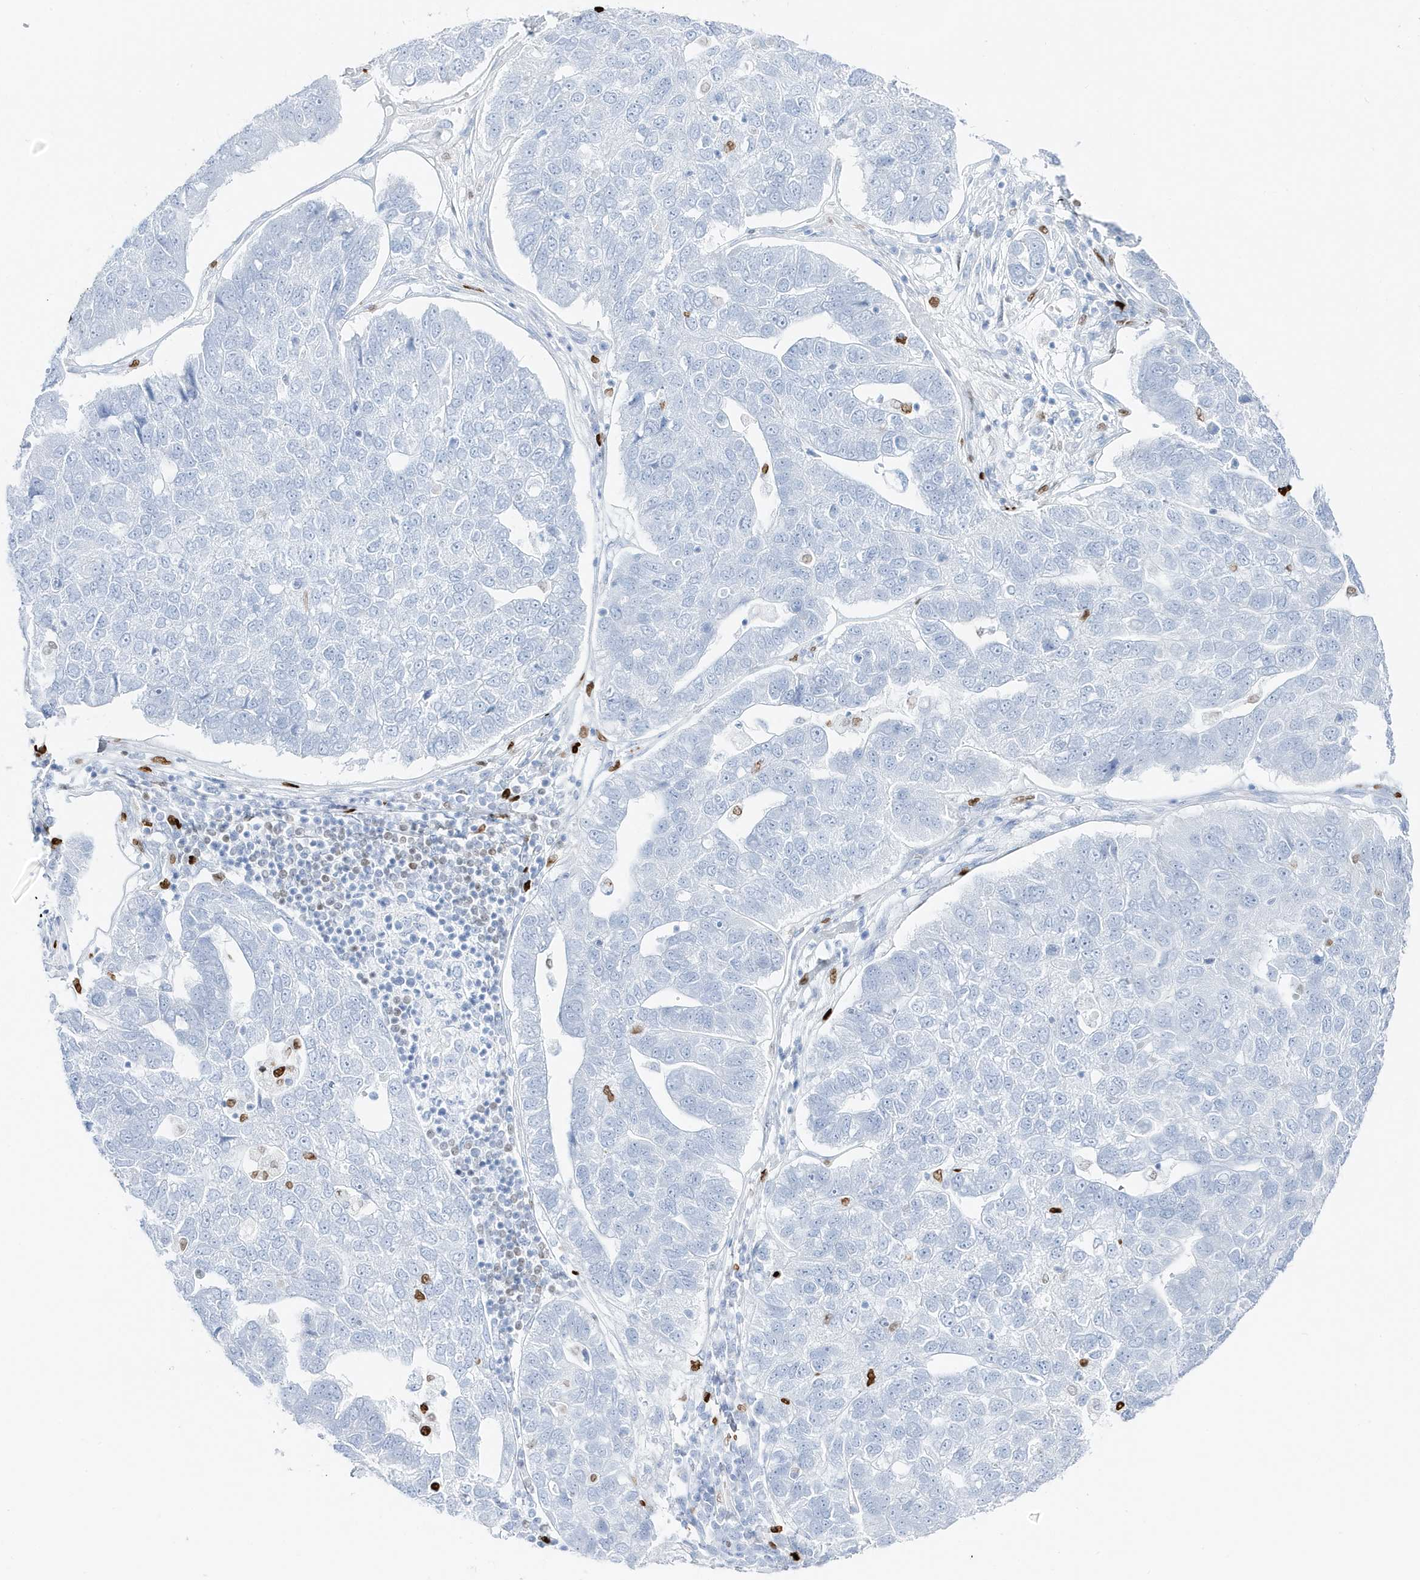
{"staining": {"intensity": "negative", "quantity": "none", "location": "none"}, "tissue": "pancreatic cancer", "cell_type": "Tumor cells", "image_type": "cancer", "snomed": [{"axis": "morphology", "description": "Adenocarcinoma, NOS"}, {"axis": "topography", "description": "Pancreas"}], "caption": "The immunohistochemistry (IHC) image has no significant staining in tumor cells of pancreatic cancer (adenocarcinoma) tissue.", "gene": "MNDA", "patient": {"sex": "female", "age": 61}}